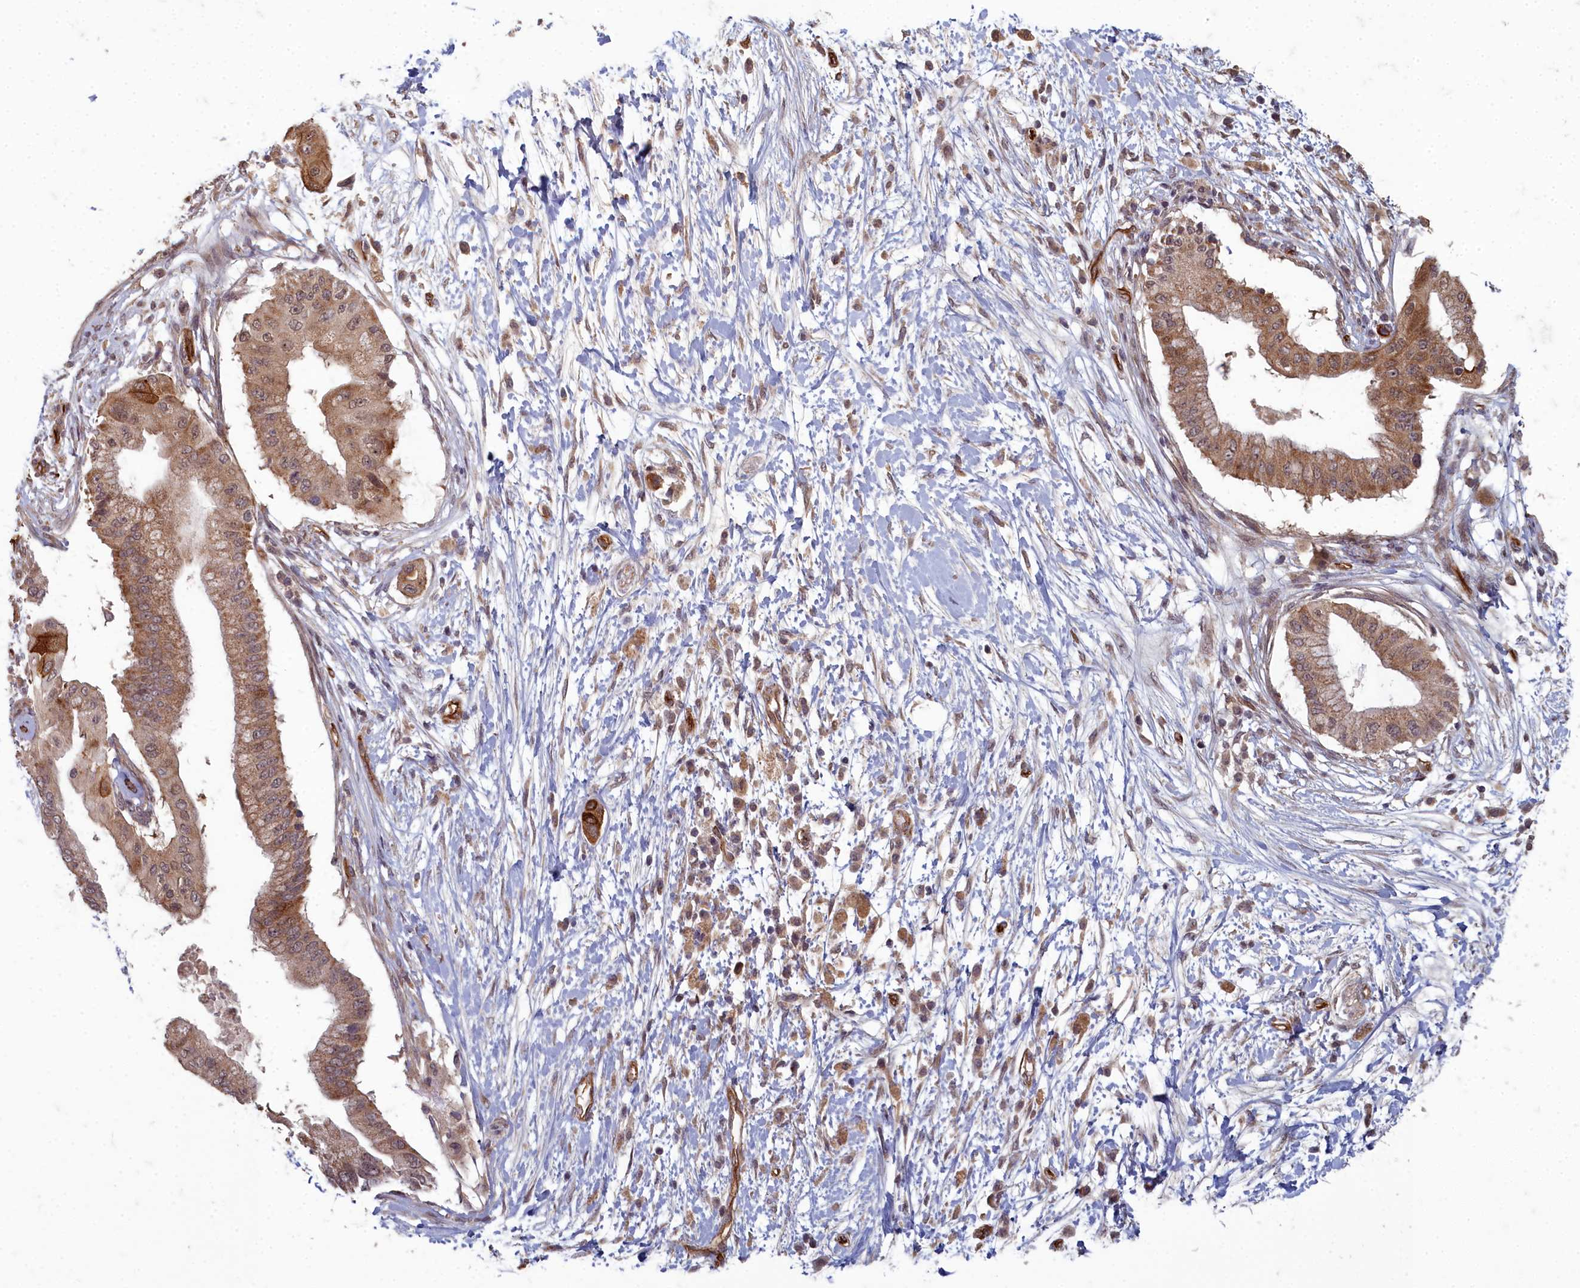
{"staining": {"intensity": "moderate", "quantity": ">75%", "location": "cytoplasmic/membranous,nuclear"}, "tissue": "pancreatic cancer", "cell_type": "Tumor cells", "image_type": "cancer", "snomed": [{"axis": "morphology", "description": "Adenocarcinoma, NOS"}, {"axis": "topography", "description": "Pancreas"}], "caption": "Protein staining of pancreatic adenocarcinoma tissue shows moderate cytoplasmic/membranous and nuclear staining in about >75% of tumor cells.", "gene": "TSPYL4", "patient": {"sex": "male", "age": 68}}